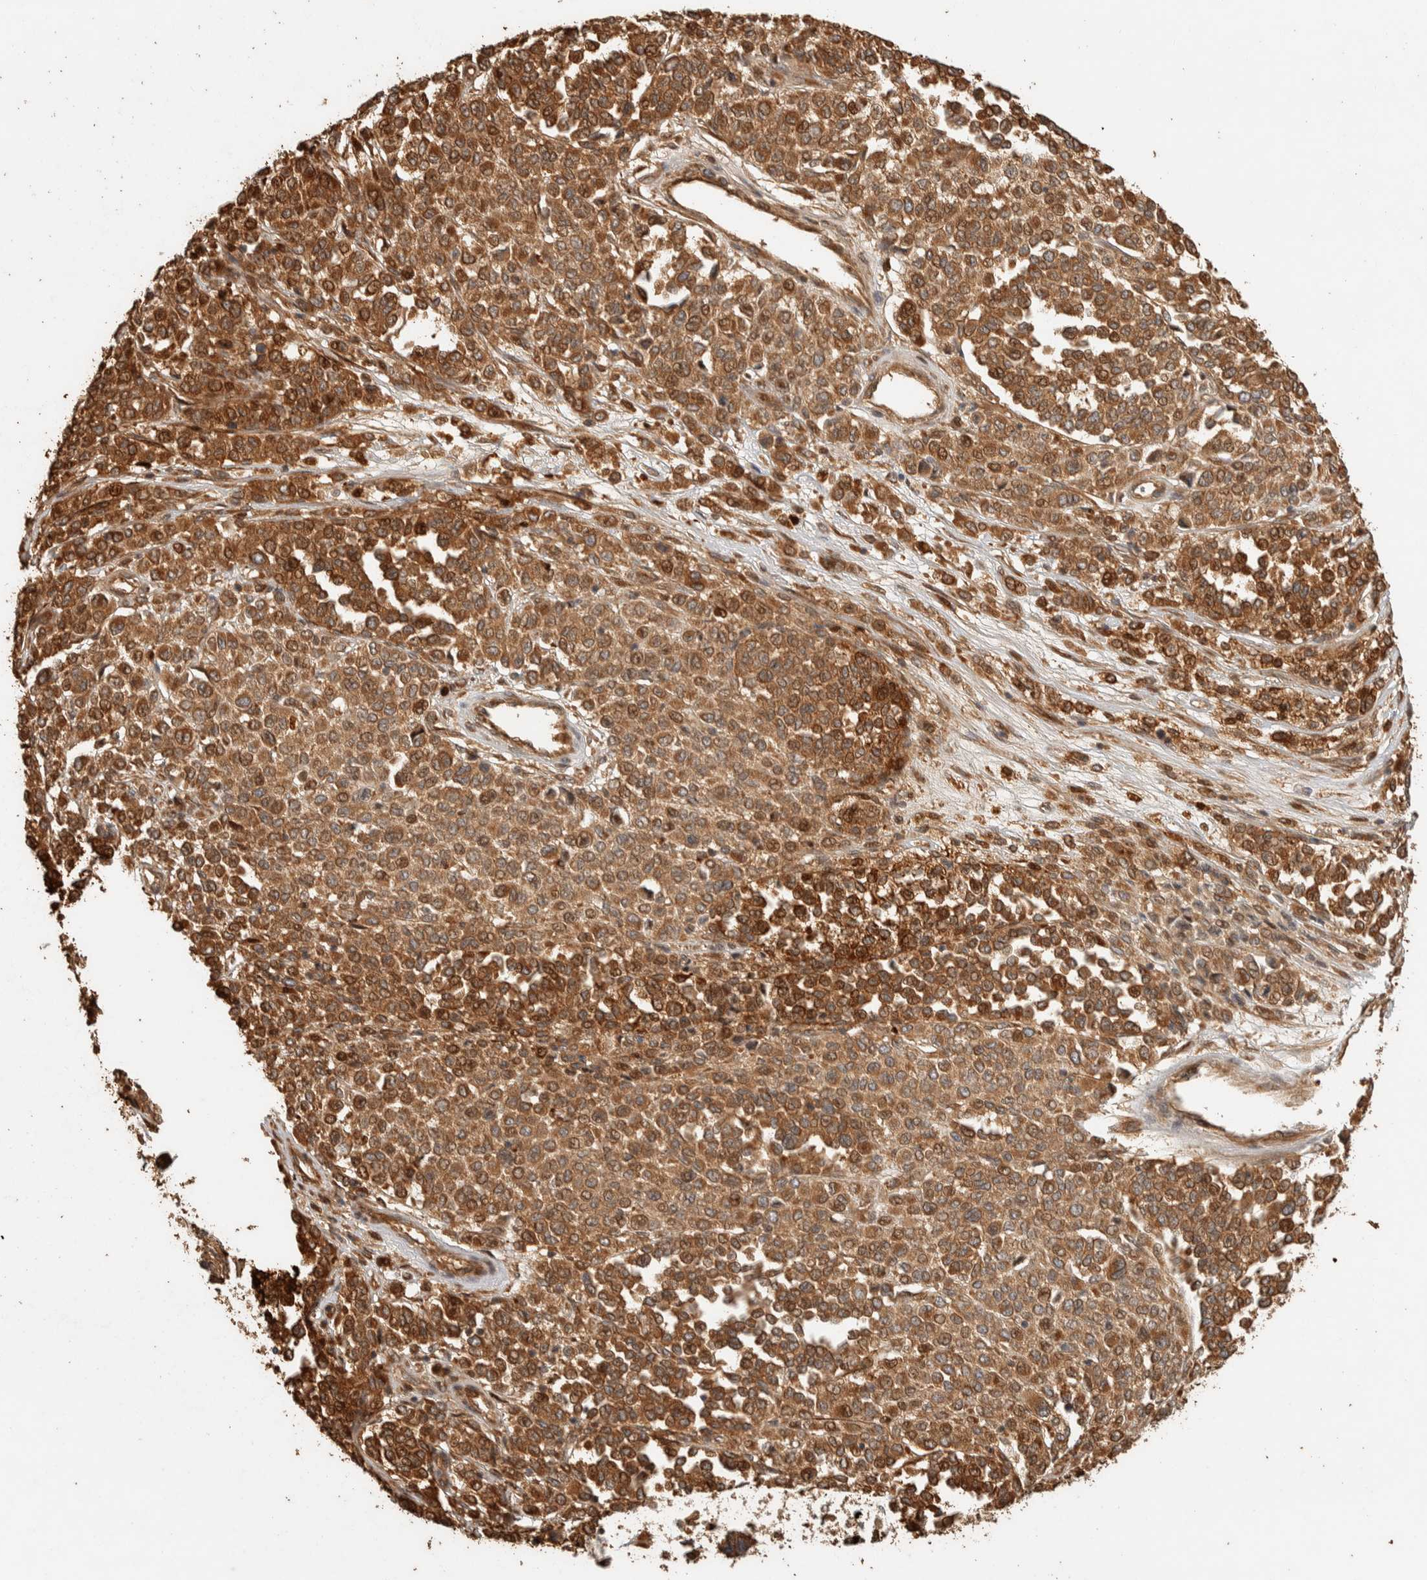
{"staining": {"intensity": "moderate", "quantity": ">75%", "location": "cytoplasmic/membranous"}, "tissue": "melanoma", "cell_type": "Tumor cells", "image_type": "cancer", "snomed": [{"axis": "morphology", "description": "Malignant melanoma, Metastatic site"}, {"axis": "topography", "description": "Pancreas"}], "caption": "DAB immunohistochemical staining of melanoma shows moderate cytoplasmic/membranous protein positivity in approximately >75% of tumor cells. Using DAB (3,3'-diaminobenzidine) (brown) and hematoxylin (blue) stains, captured at high magnification using brightfield microscopy.", "gene": "EXOC7", "patient": {"sex": "female", "age": 30}}